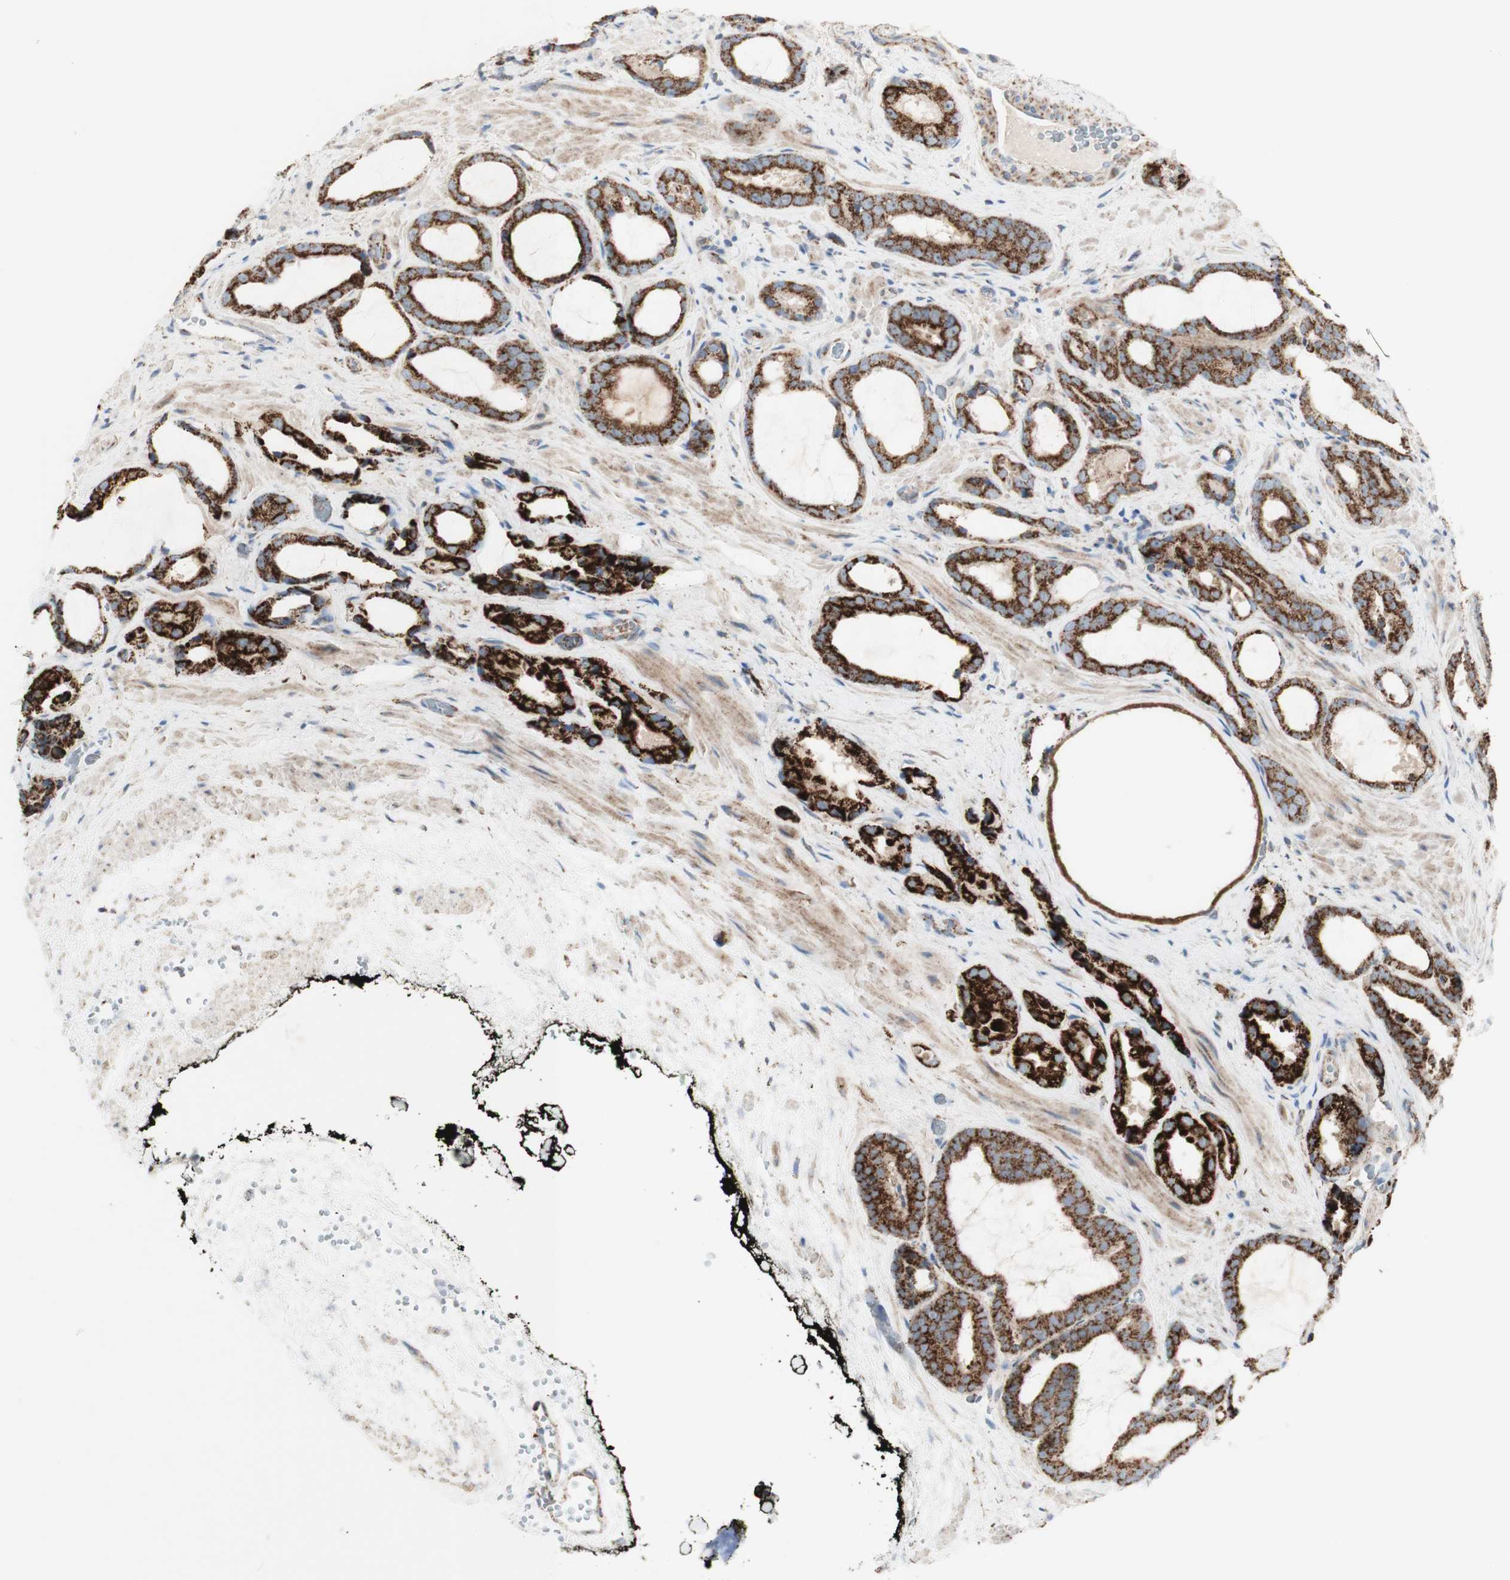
{"staining": {"intensity": "strong", "quantity": "25%-75%", "location": "cytoplasmic/membranous"}, "tissue": "prostate cancer", "cell_type": "Tumor cells", "image_type": "cancer", "snomed": [{"axis": "morphology", "description": "Adenocarcinoma, Low grade"}, {"axis": "topography", "description": "Prostate"}], "caption": "Human prostate cancer stained with a protein marker exhibits strong staining in tumor cells.", "gene": "C3orf52", "patient": {"sex": "male", "age": 60}}